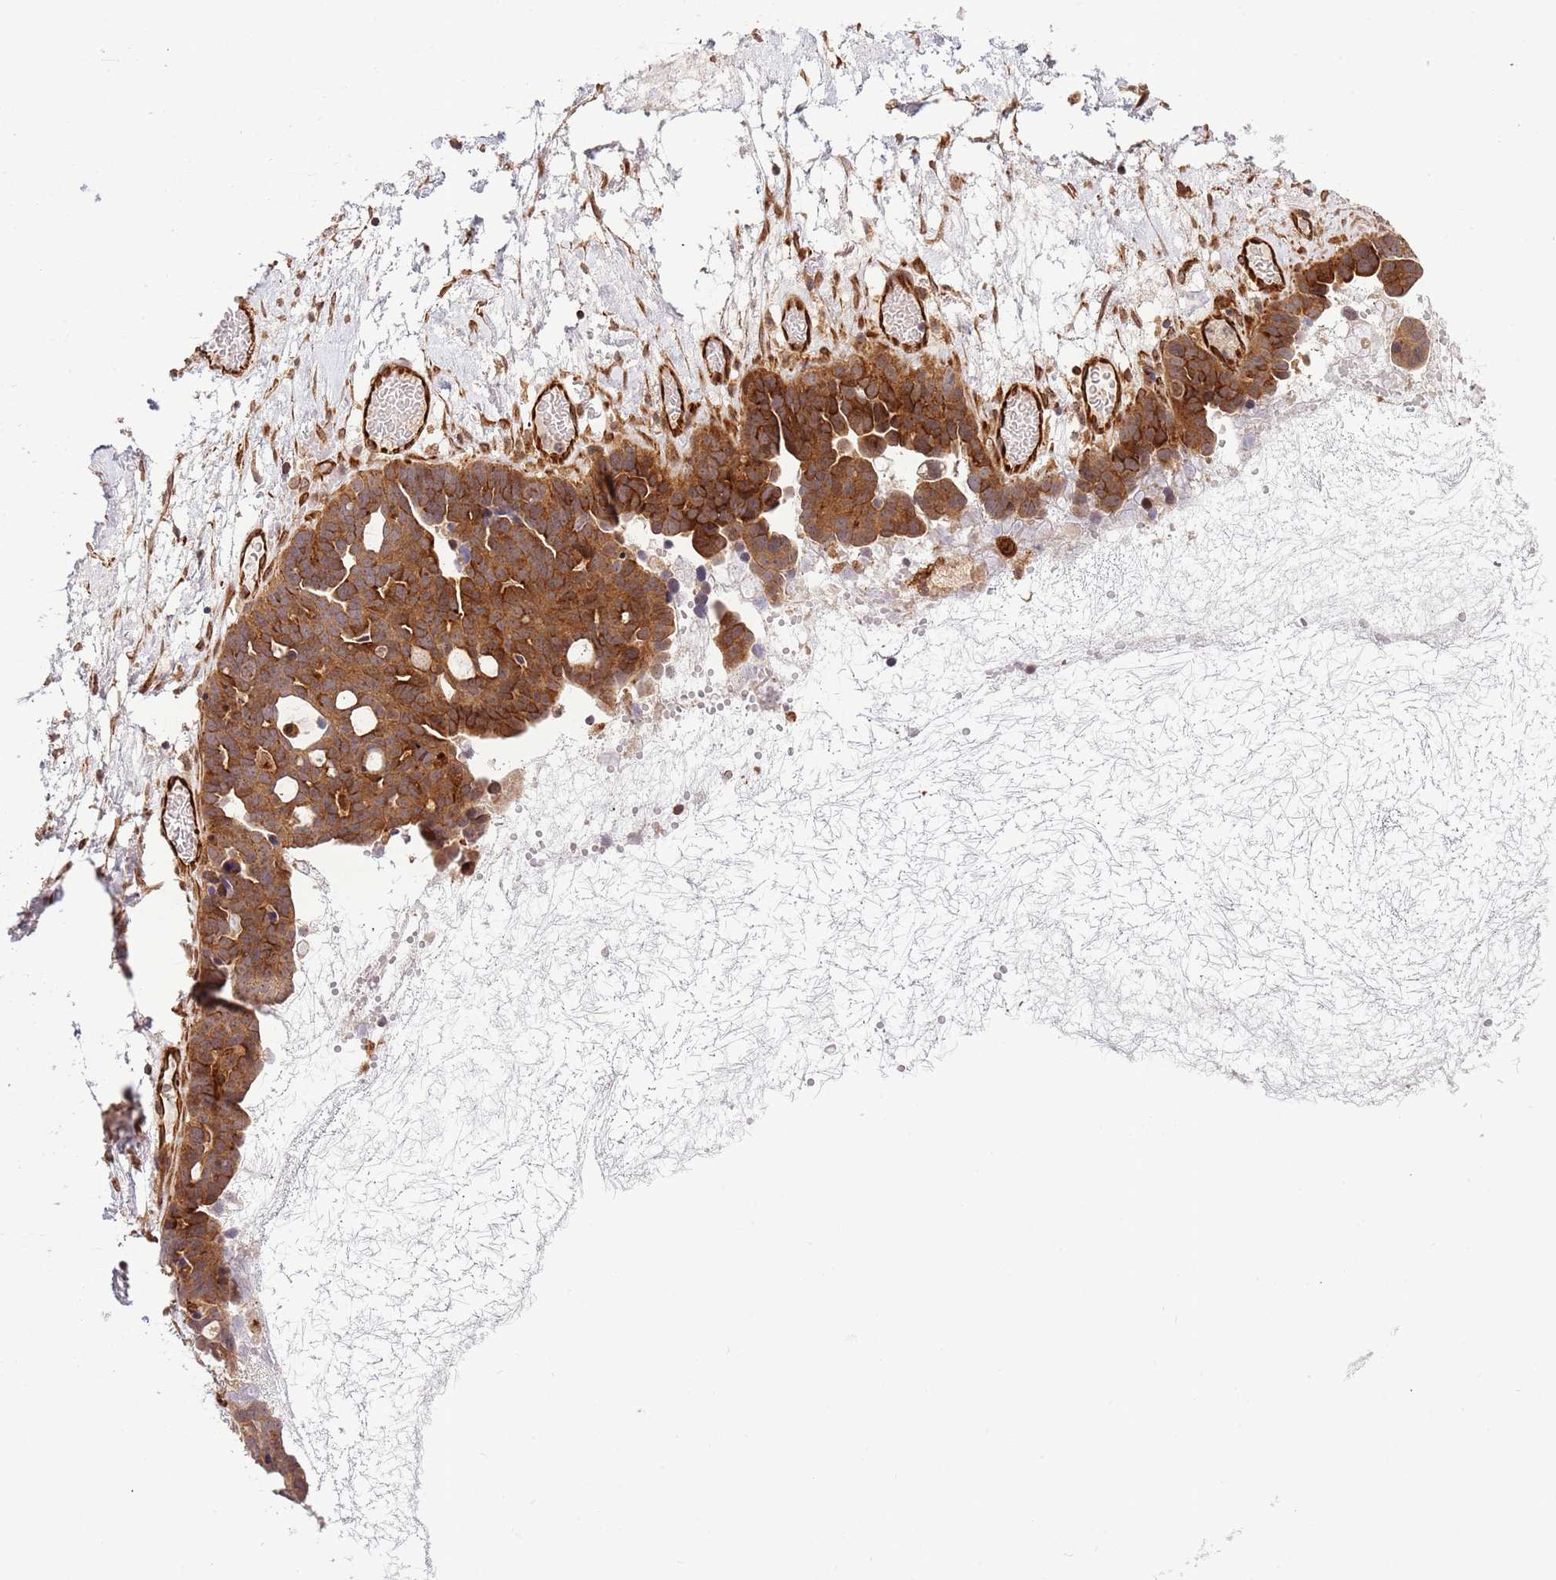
{"staining": {"intensity": "strong", "quantity": ">75%", "location": "cytoplasmic/membranous"}, "tissue": "ovarian cancer", "cell_type": "Tumor cells", "image_type": "cancer", "snomed": [{"axis": "morphology", "description": "Cystadenocarcinoma, serous, NOS"}, {"axis": "topography", "description": "Ovary"}], "caption": "Tumor cells reveal high levels of strong cytoplasmic/membranous expression in approximately >75% of cells in ovarian cancer (serous cystadenocarcinoma). (Stains: DAB in brown, nuclei in blue, Microscopy: brightfield microscopy at high magnification).", "gene": "NEK3", "patient": {"sex": "female", "age": 54}}